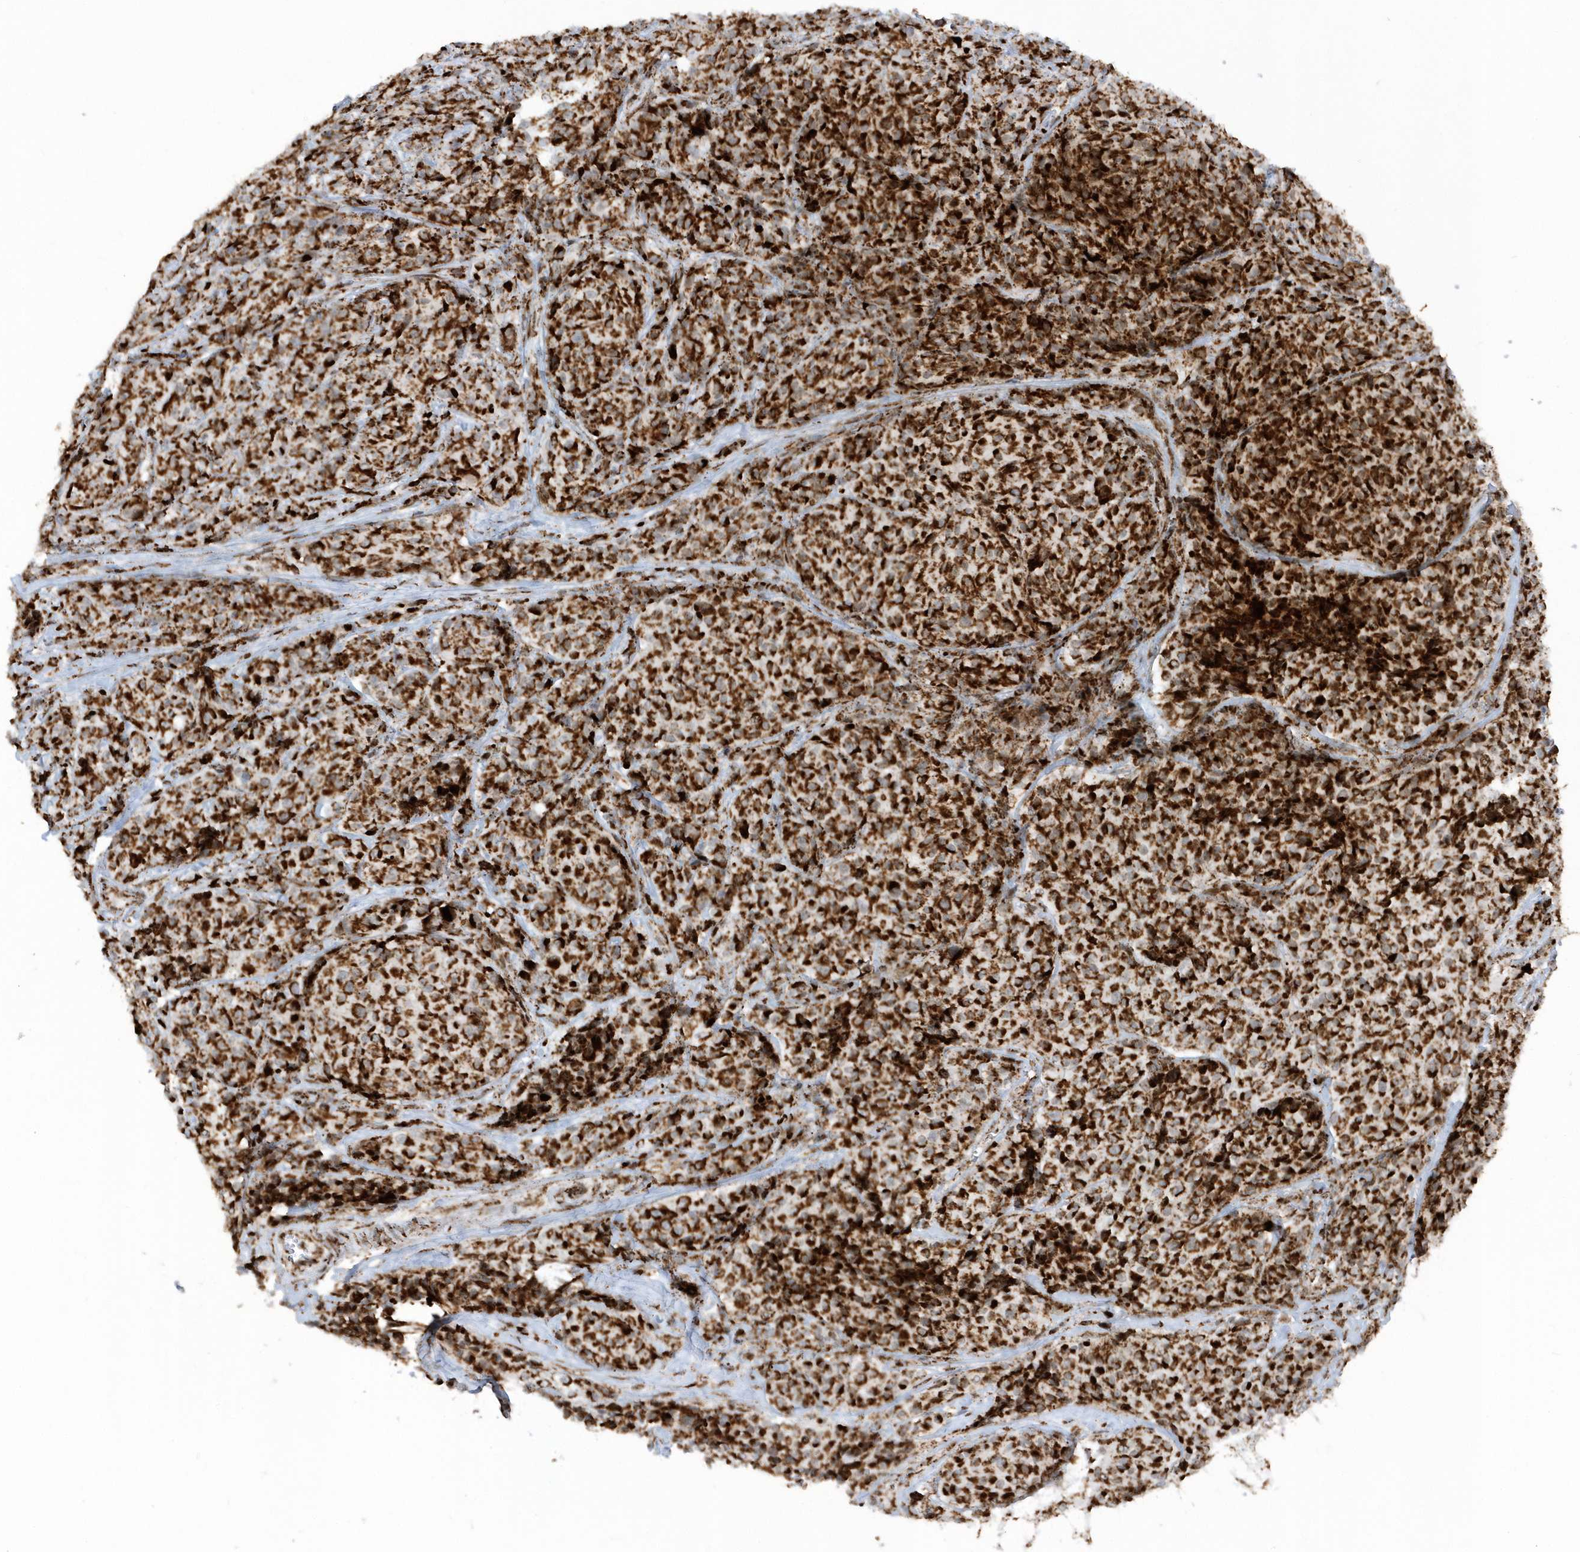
{"staining": {"intensity": "strong", "quantity": ">75%", "location": "cytoplasmic/membranous"}, "tissue": "melanoma", "cell_type": "Tumor cells", "image_type": "cancer", "snomed": [{"axis": "morphology", "description": "Malignant melanoma, NOS"}, {"axis": "topography", "description": "Skin"}], "caption": "Human melanoma stained with a protein marker reveals strong staining in tumor cells.", "gene": "CRY2", "patient": {"sex": "male", "age": 73}}